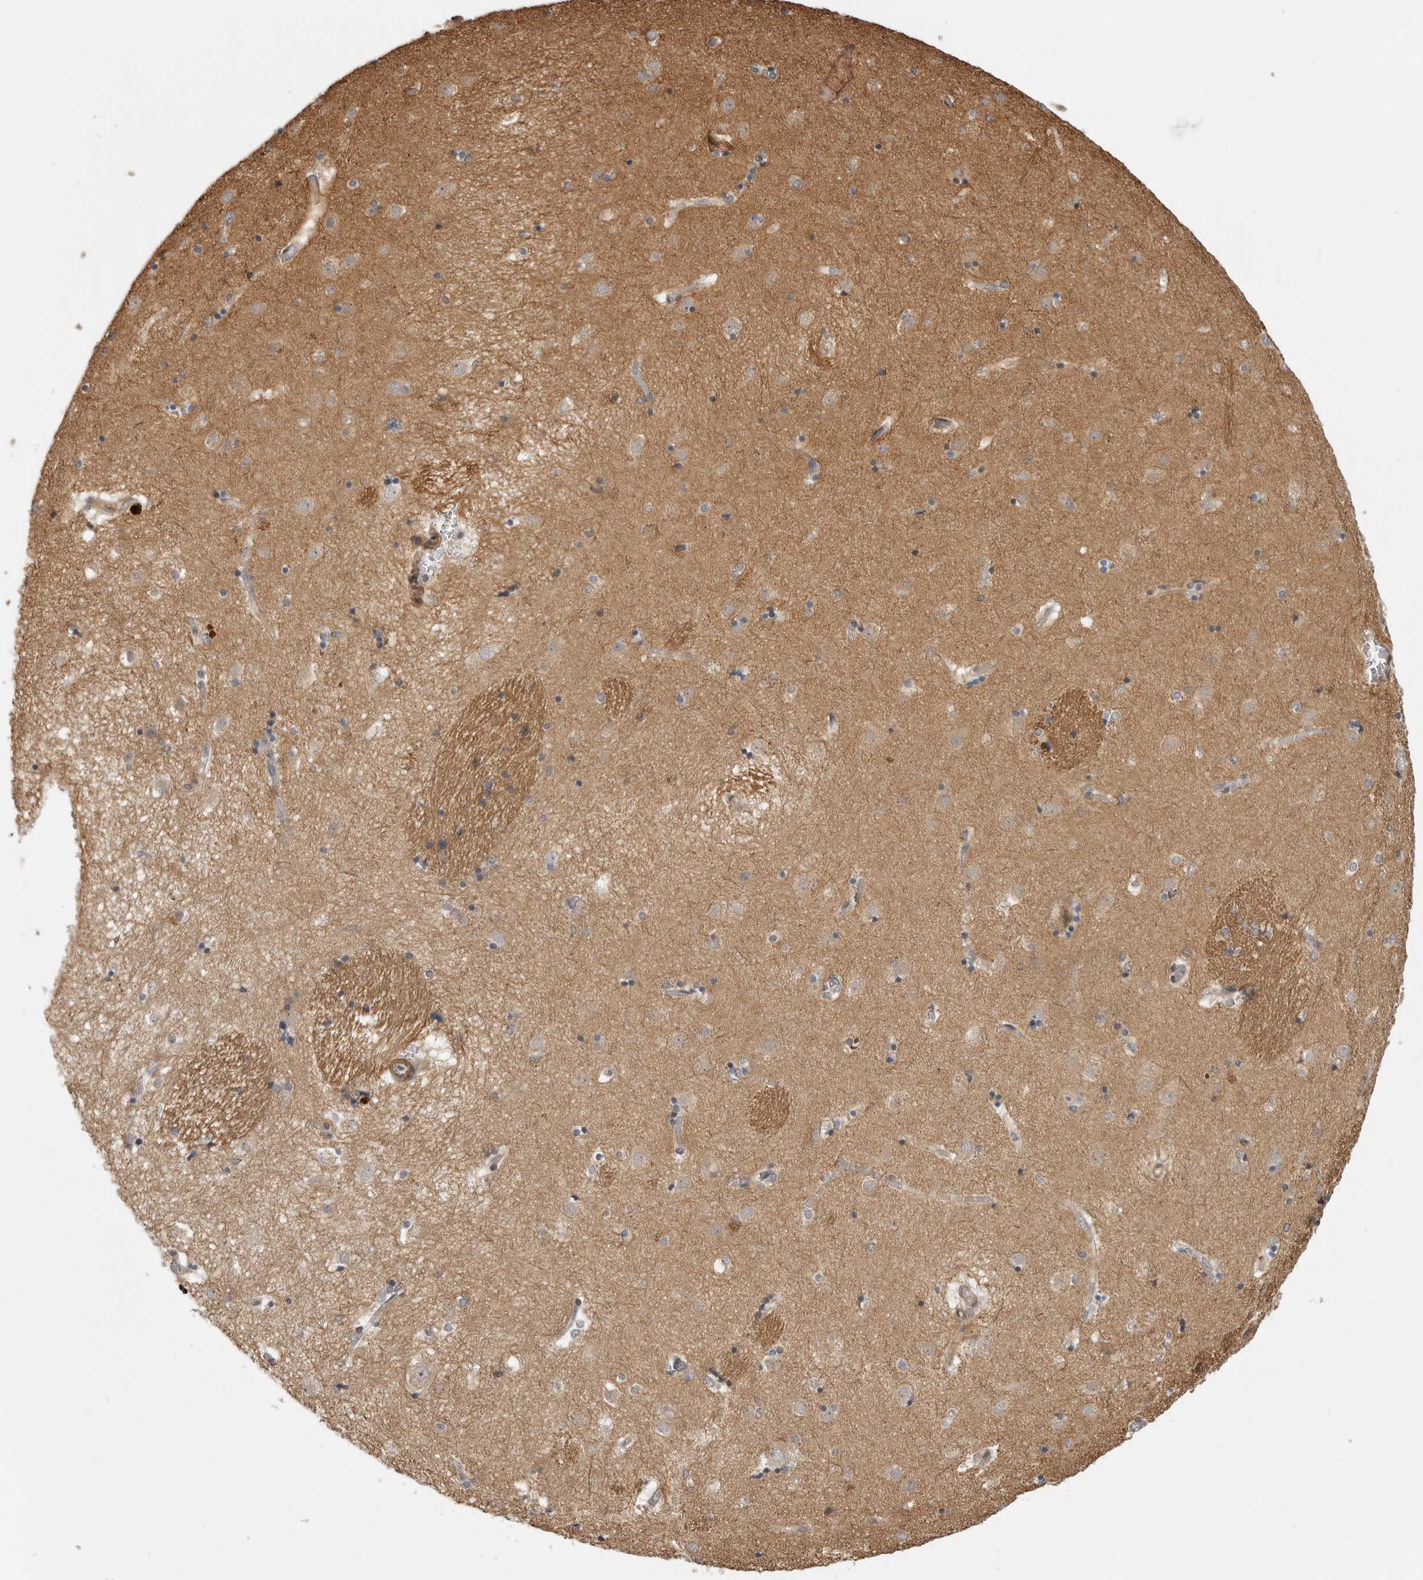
{"staining": {"intensity": "weak", "quantity": "25%-75%", "location": "cytoplasmic/membranous"}, "tissue": "caudate", "cell_type": "Glial cells", "image_type": "normal", "snomed": [{"axis": "morphology", "description": "Normal tissue, NOS"}, {"axis": "topography", "description": "Lateral ventricle wall"}], "caption": "Brown immunohistochemical staining in unremarkable human caudate demonstrates weak cytoplasmic/membranous expression in about 25%-75% of glial cells. The protein is stained brown, and the nuclei are stained in blue (DAB (3,3'-diaminobenzidine) IHC with brightfield microscopy, high magnification).", "gene": "CUEDC1", "patient": {"sex": "male", "age": 70}}